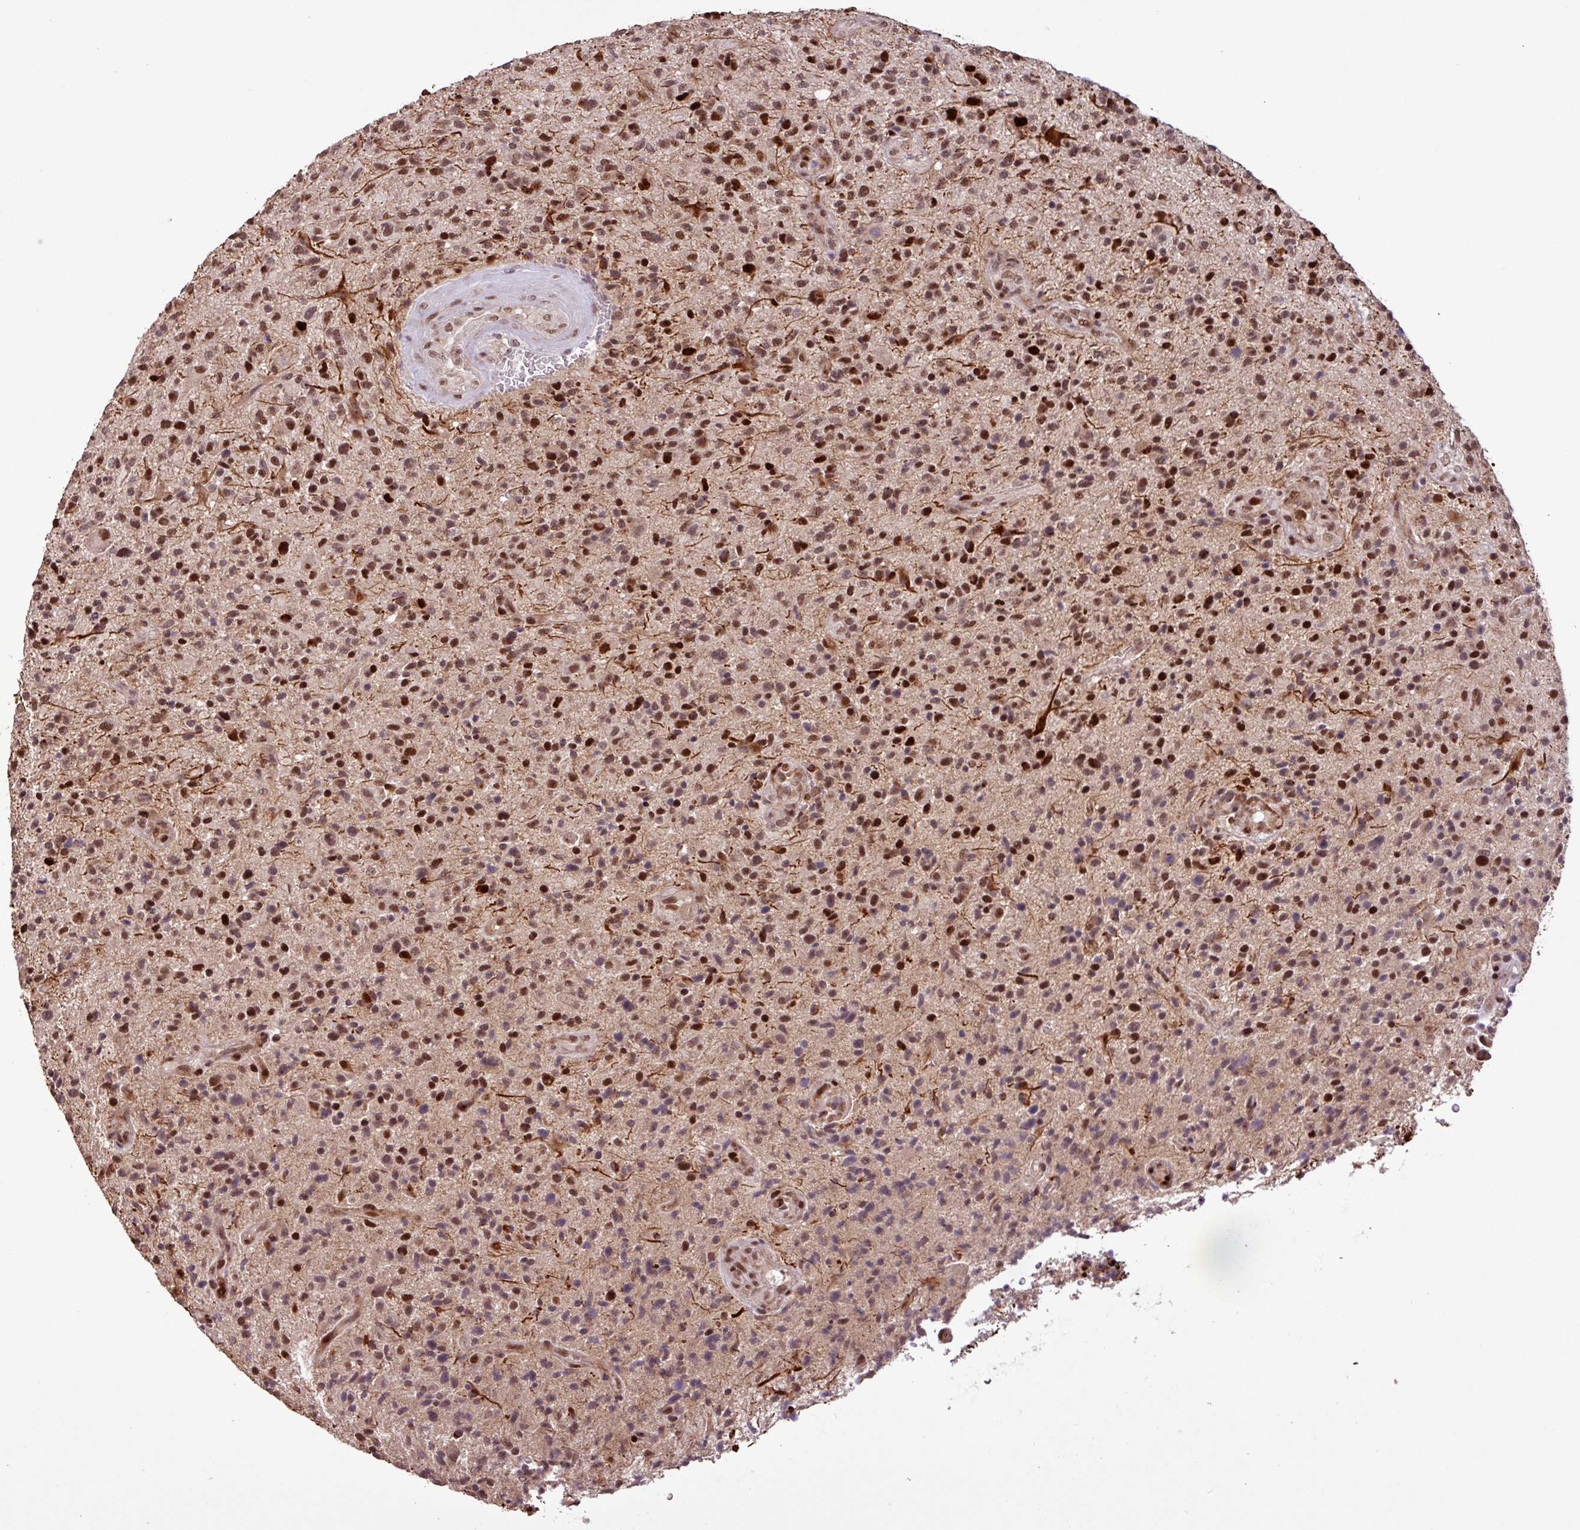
{"staining": {"intensity": "moderate", "quantity": ">75%", "location": "nuclear"}, "tissue": "glioma", "cell_type": "Tumor cells", "image_type": "cancer", "snomed": [{"axis": "morphology", "description": "Glioma, malignant, High grade"}, {"axis": "topography", "description": "Brain"}], "caption": "A brown stain shows moderate nuclear expression of a protein in human glioma tumor cells. (IHC, brightfield microscopy, high magnification).", "gene": "SLC22A24", "patient": {"sex": "male", "age": 47}}